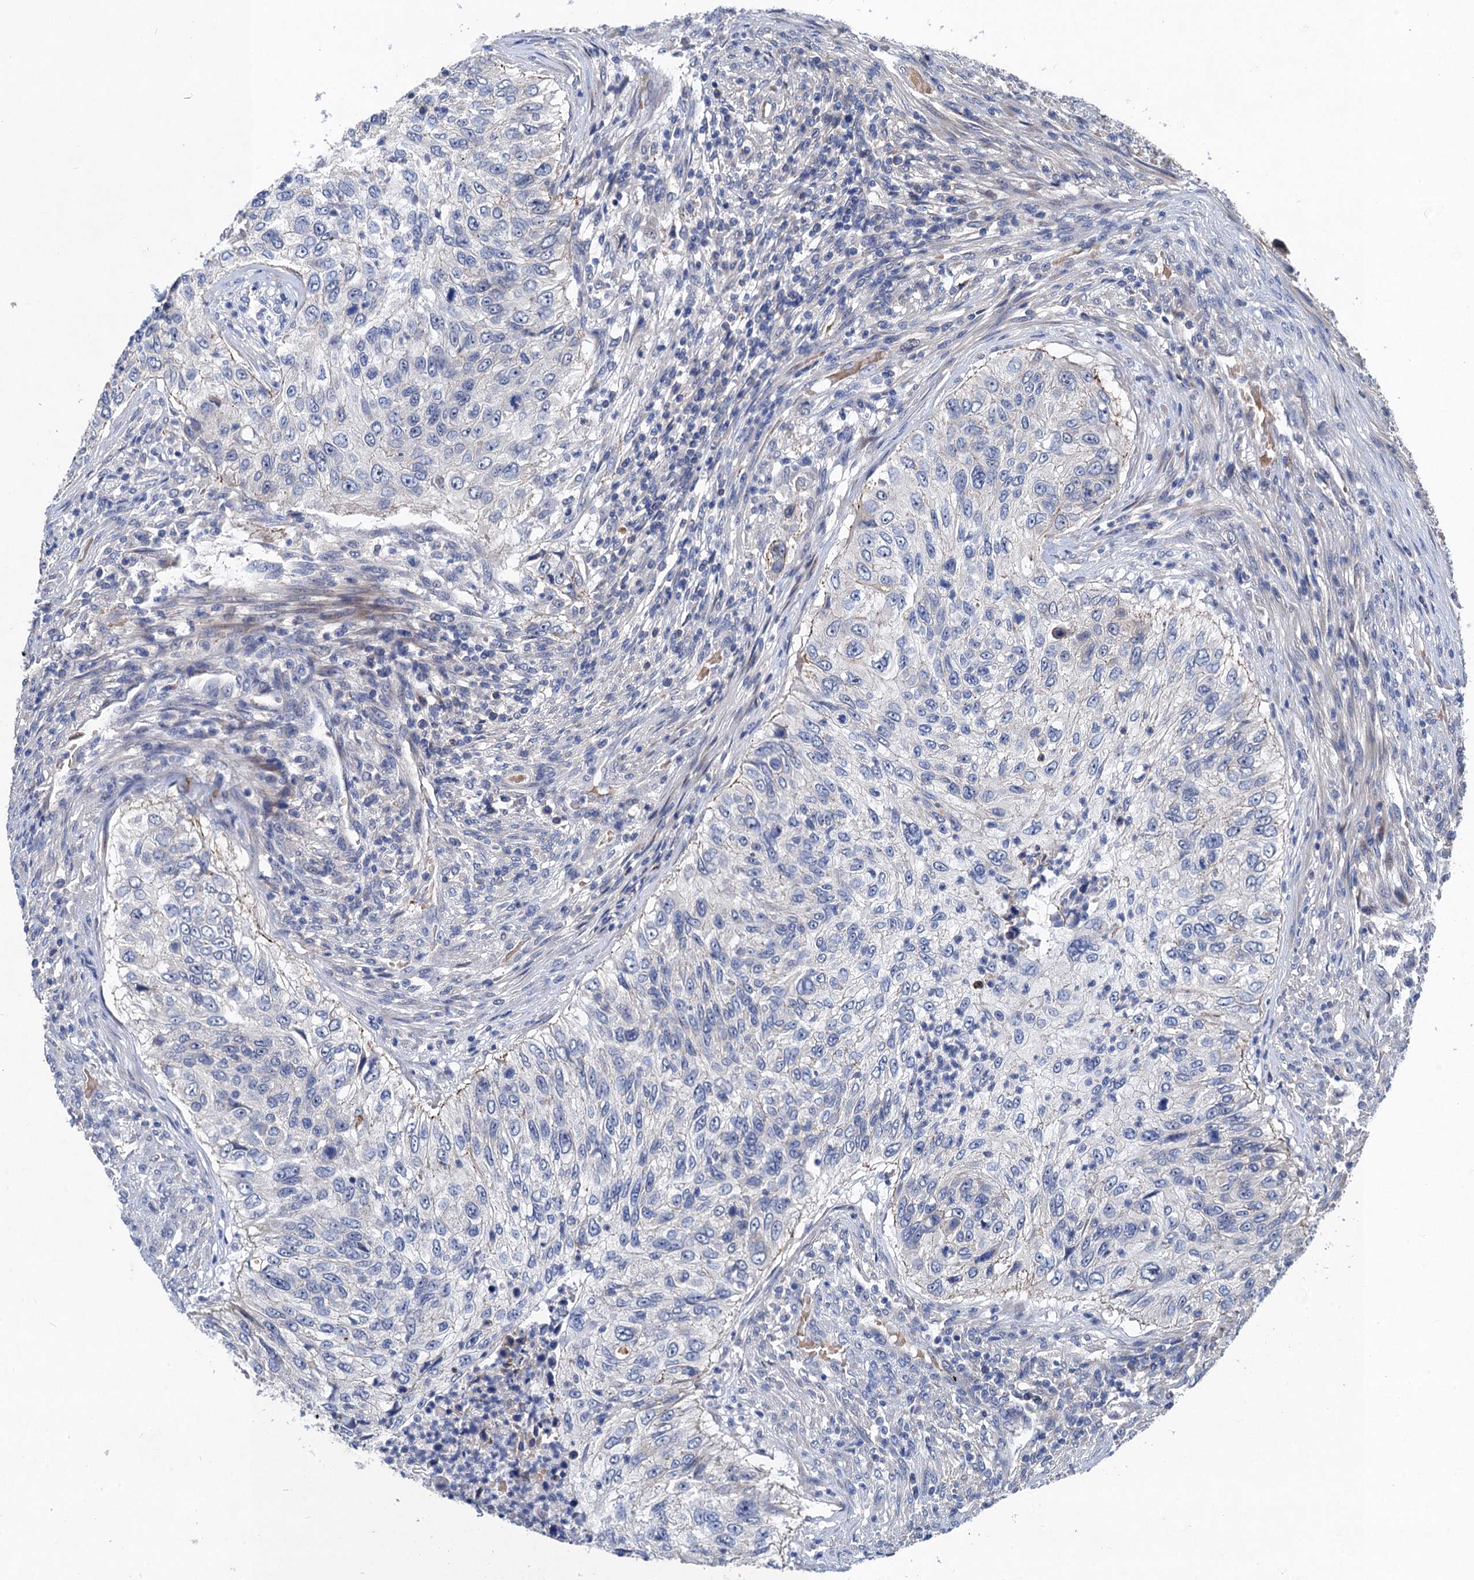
{"staining": {"intensity": "negative", "quantity": "none", "location": "none"}, "tissue": "urothelial cancer", "cell_type": "Tumor cells", "image_type": "cancer", "snomed": [{"axis": "morphology", "description": "Urothelial carcinoma, High grade"}, {"axis": "topography", "description": "Urinary bladder"}], "caption": "This photomicrograph is of urothelial cancer stained with immunohistochemistry (IHC) to label a protein in brown with the nuclei are counter-stained blue. There is no staining in tumor cells. Nuclei are stained in blue.", "gene": "TRAF7", "patient": {"sex": "female", "age": 60}}